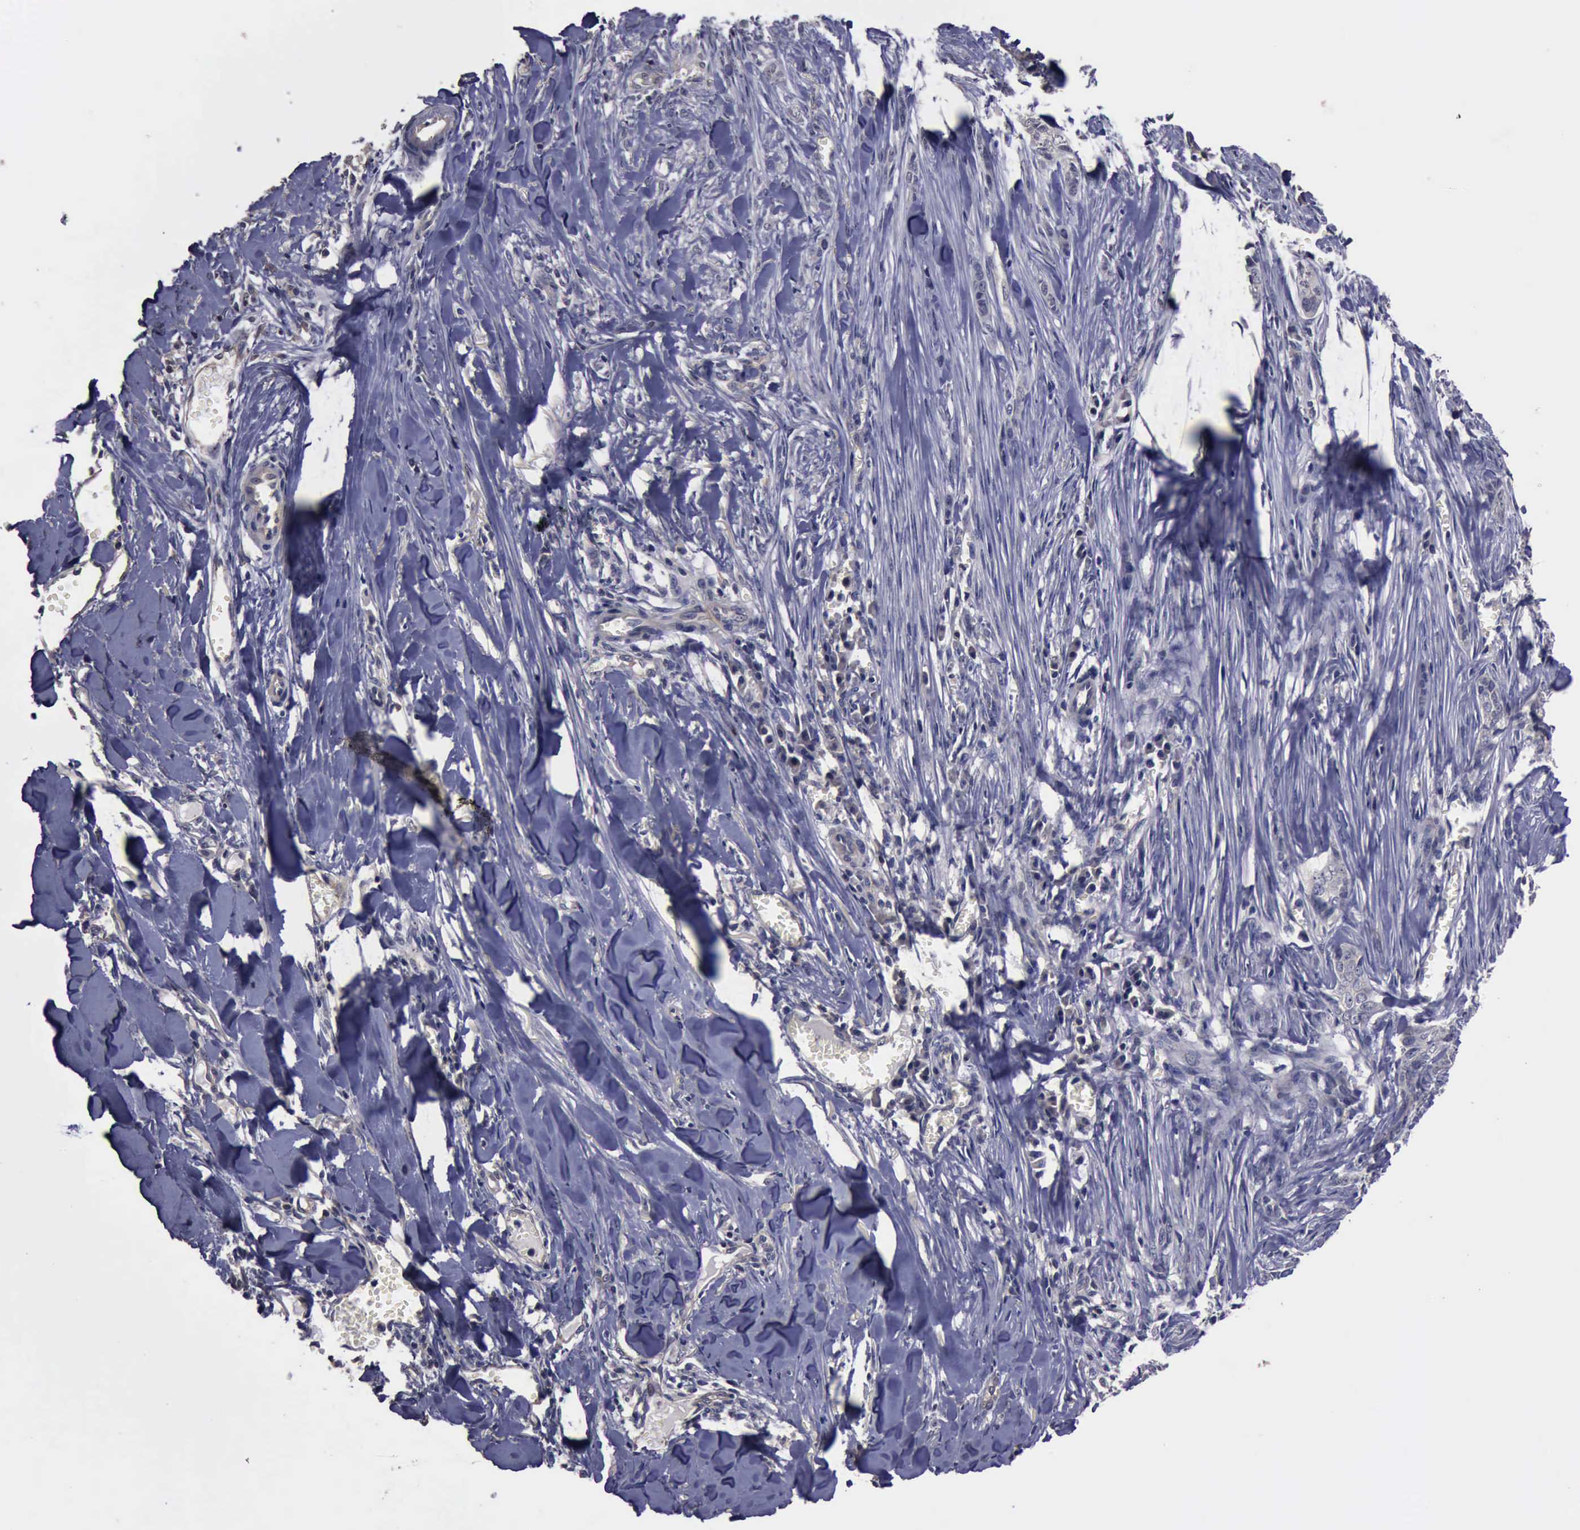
{"staining": {"intensity": "negative", "quantity": "none", "location": "none"}, "tissue": "skin cancer", "cell_type": "Tumor cells", "image_type": "cancer", "snomed": [{"axis": "morphology", "description": "Normal tissue, NOS"}, {"axis": "morphology", "description": "Basal cell carcinoma"}, {"axis": "topography", "description": "Skin"}], "caption": "A micrograph of human skin cancer (basal cell carcinoma) is negative for staining in tumor cells.", "gene": "CRKL", "patient": {"sex": "female", "age": 65}}